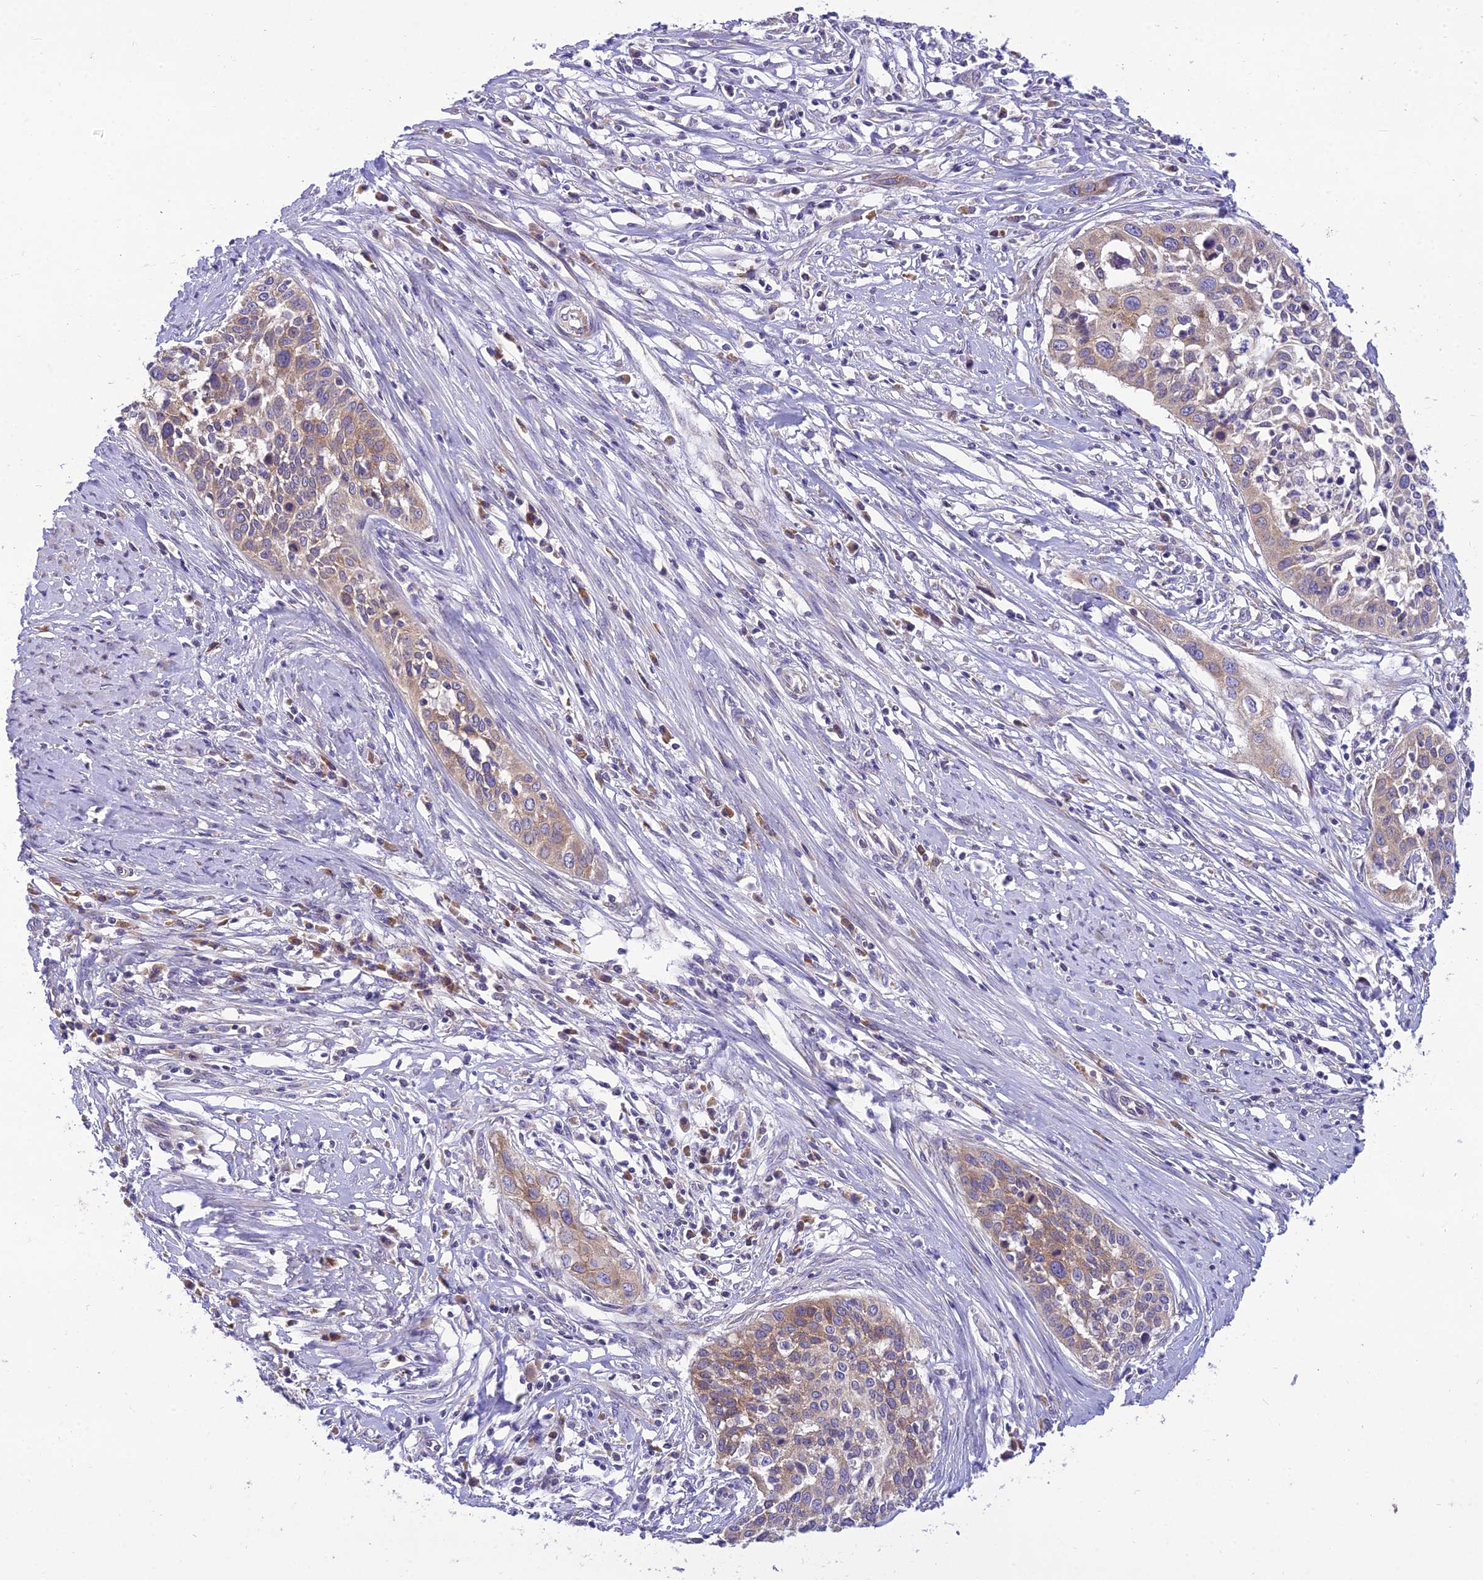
{"staining": {"intensity": "weak", "quantity": ">75%", "location": "cytoplasmic/membranous"}, "tissue": "cervical cancer", "cell_type": "Tumor cells", "image_type": "cancer", "snomed": [{"axis": "morphology", "description": "Squamous cell carcinoma, NOS"}, {"axis": "topography", "description": "Cervix"}], "caption": "A high-resolution histopathology image shows immunohistochemistry (IHC) staining of cervical cancer (squamous cell carcinoma), which demonstrates weak cytoplasmic/membranous staining in approximately >75% of tumor cells.", "gene": "CLCN7", "patient": {"sex": "female", "age": 34}}